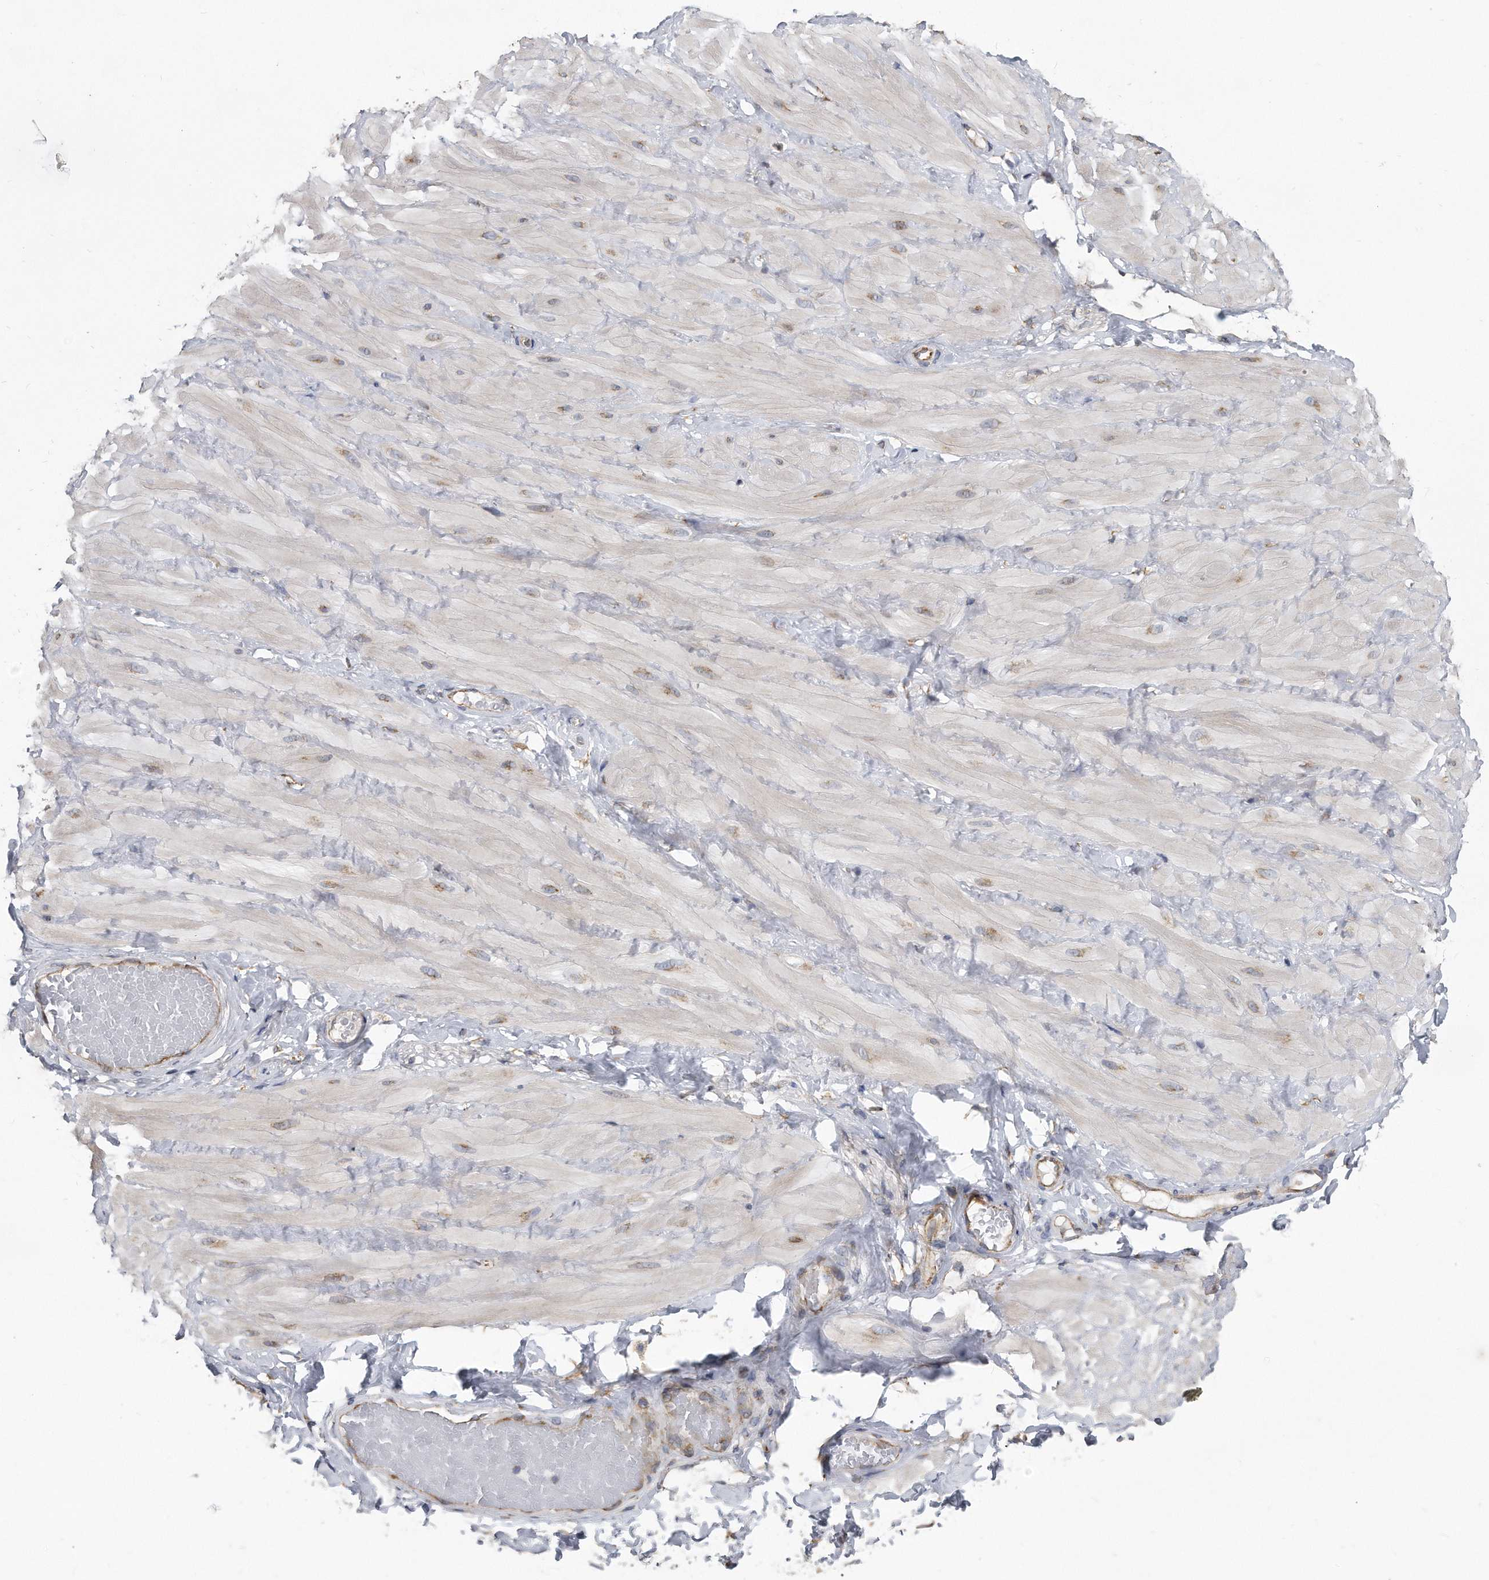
{"staining": {"intensity": "negative", "quantity": "none", "location": "none"}, "tissue": "adipose tissue", "cell_type": "Adipocytes", "image_type": "normal", "snomed": [{"axis": "morphology", "description": "Normal tissue, NOS"}, {"axis": "topography", "description": "Adipose tissue"}, {"axis": "topography", "description": "Vascular tissue"}, {"axis": "topography", "description": "Peripheral nerve tissue"}], "caption": "Immunohistochemical staining of normal adipose tissue reveals no significant positivity in adipocytes.", "gene": "CCDC47", "patient": {"sex": "male", "age": 25}}